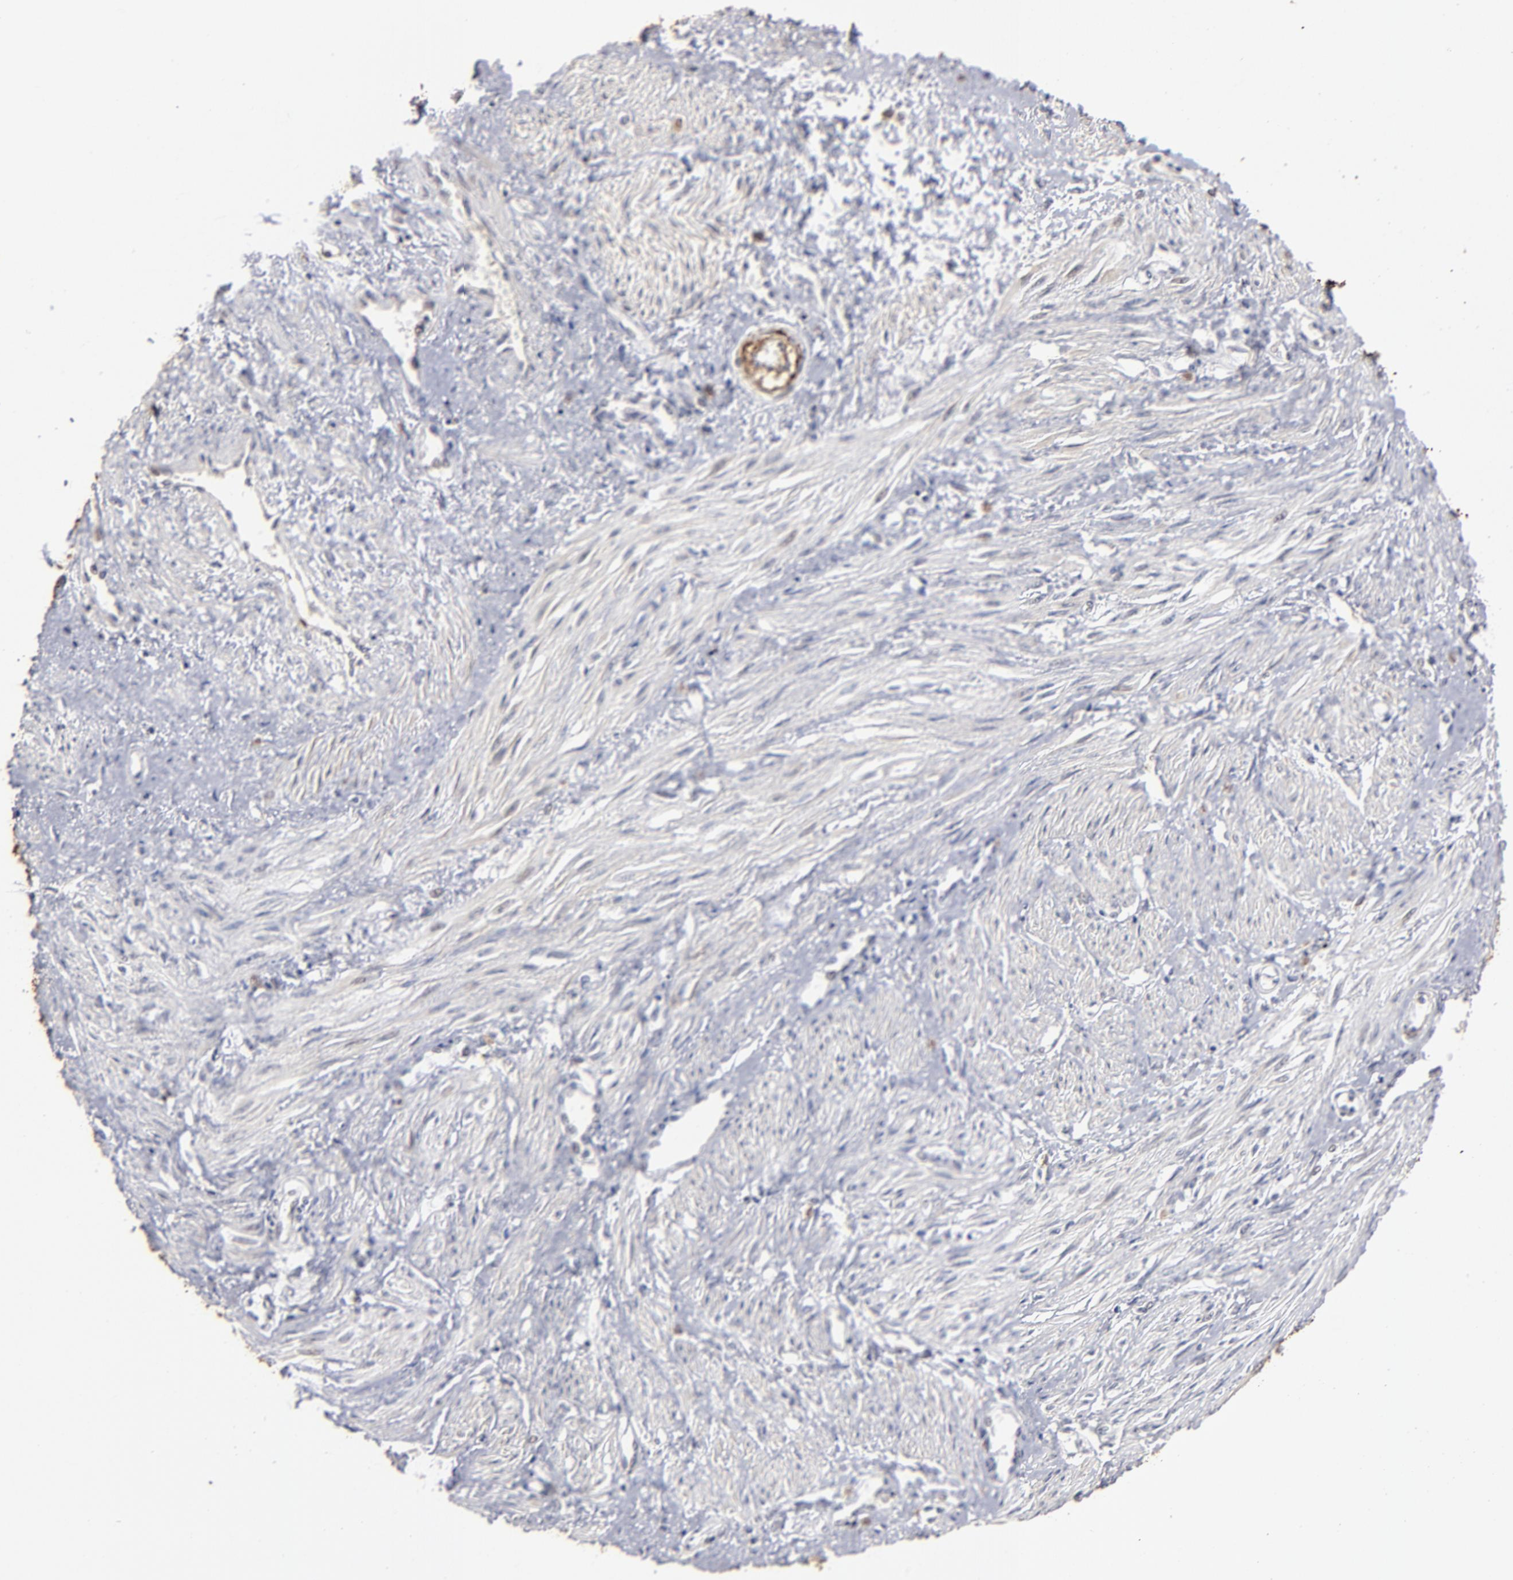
{"staining": {"intensity": "negative", "quantity": "none", "location": "none"}, "tissue": "smooth muscle", "cell_type": "Smooth muscle cells", "image_type": "normal", "snomed": [{"axis": "morphology", "description": "Normal tissue, NOS"}, {"axis": "topography", "description": "Smooth muscle"}, {"axis": "topography", "description": "Uterus"}], "caption": "The histopathology image reveals no significant positivity in smooth muscle cells of smooth muscle. (DAB immunohistochemistry (IHC) with hematoxylin counter stain).", "gene": "GPM6B", "patient": {"sex": "female", "age": 39}}